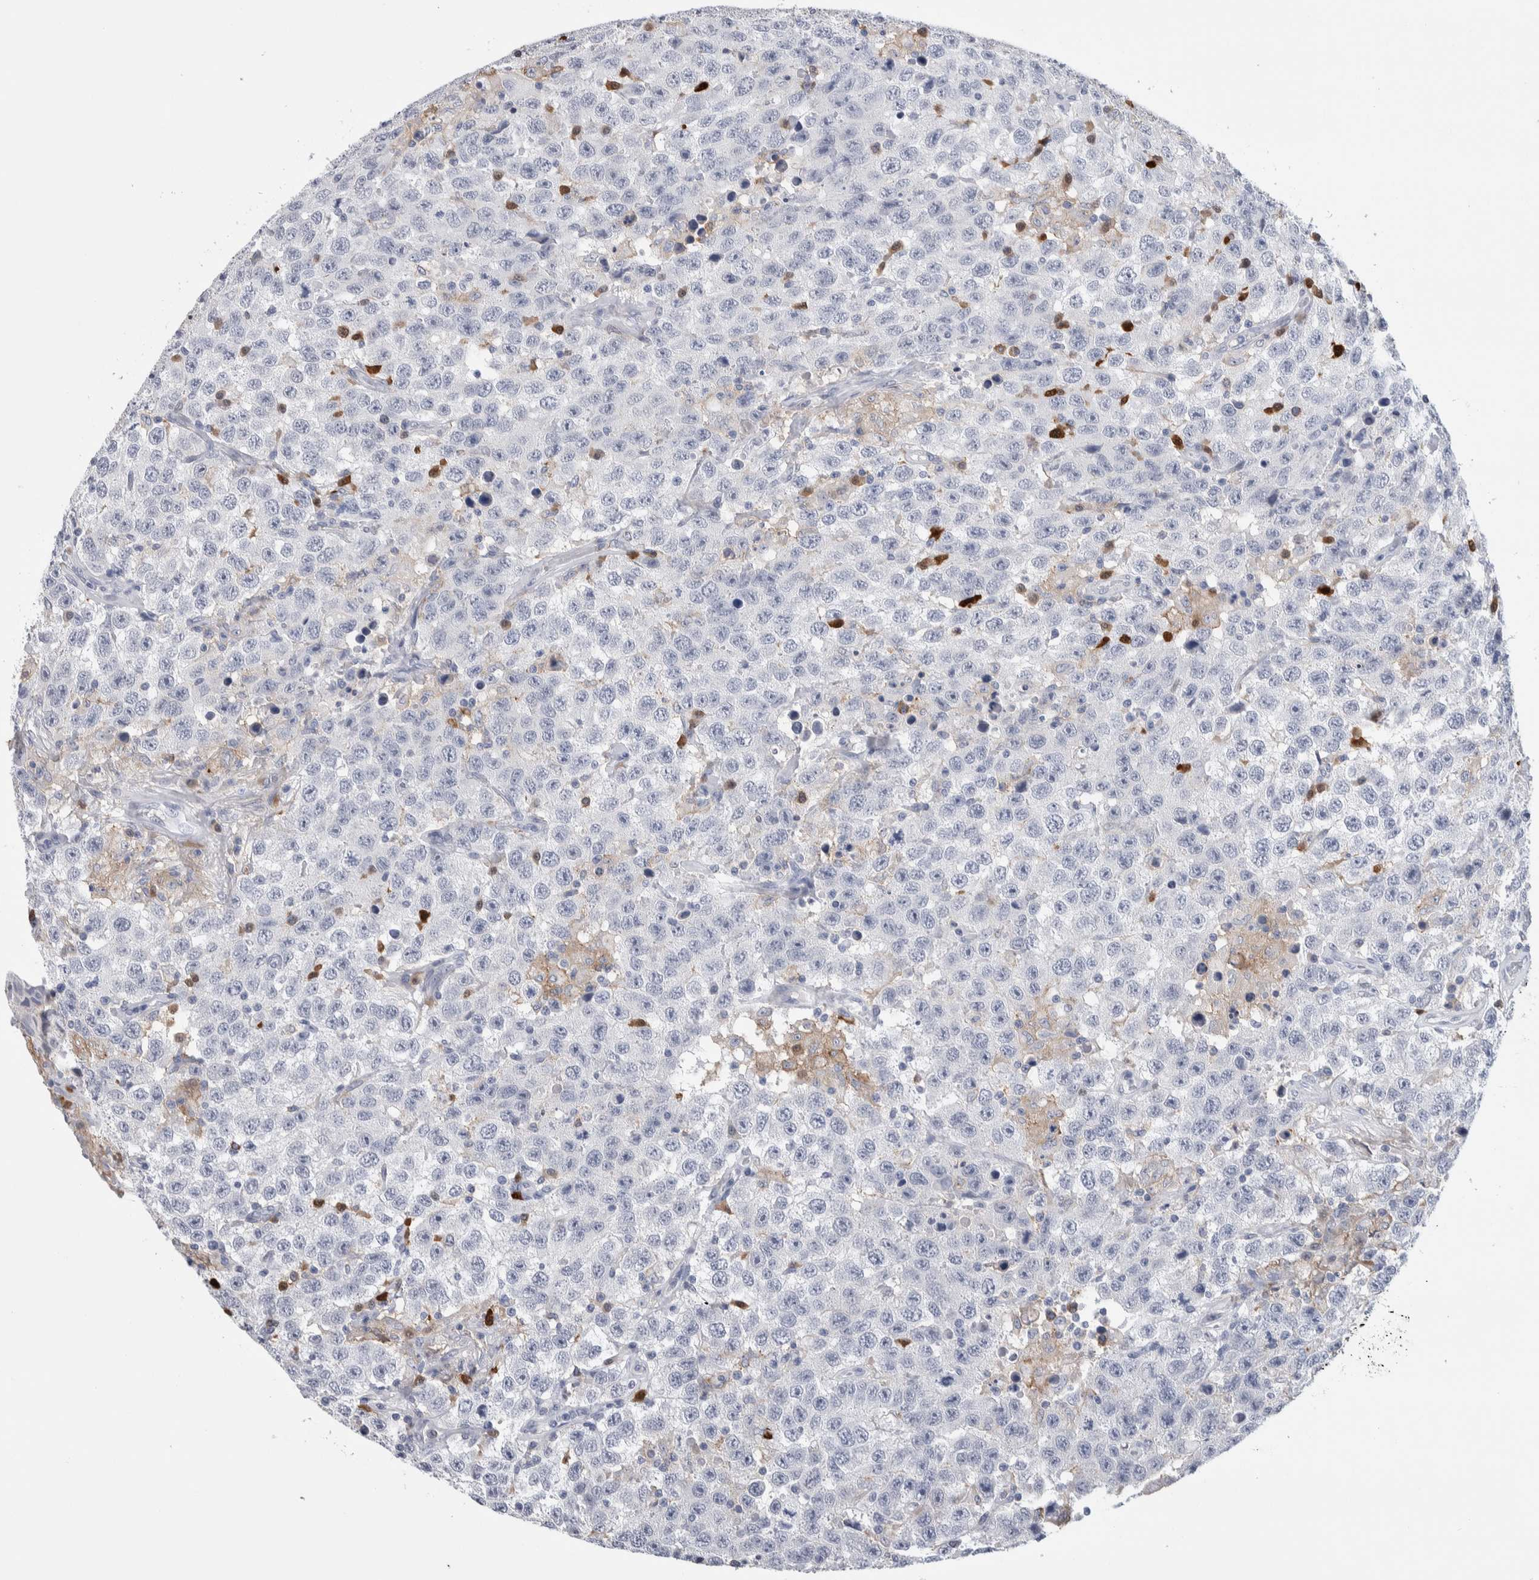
{"staining": {"intensity": "negative", "quantity": "none", "location": "none"}, "tissue": "testis cancer", "cell_type": "Tumor cells", "image_type": "cancer", "snomed": [{"axis": "morphology", "description": "Seminoma, NOS"}, {"axis": "topography", "description": "Testis"}], "caption": "Testis cancer stained for a protein using immunohistochemistry demonstrates no expression tumor cells.", "gene": "LURAP1L", "patient": {"sex": "male", "age": 41}}